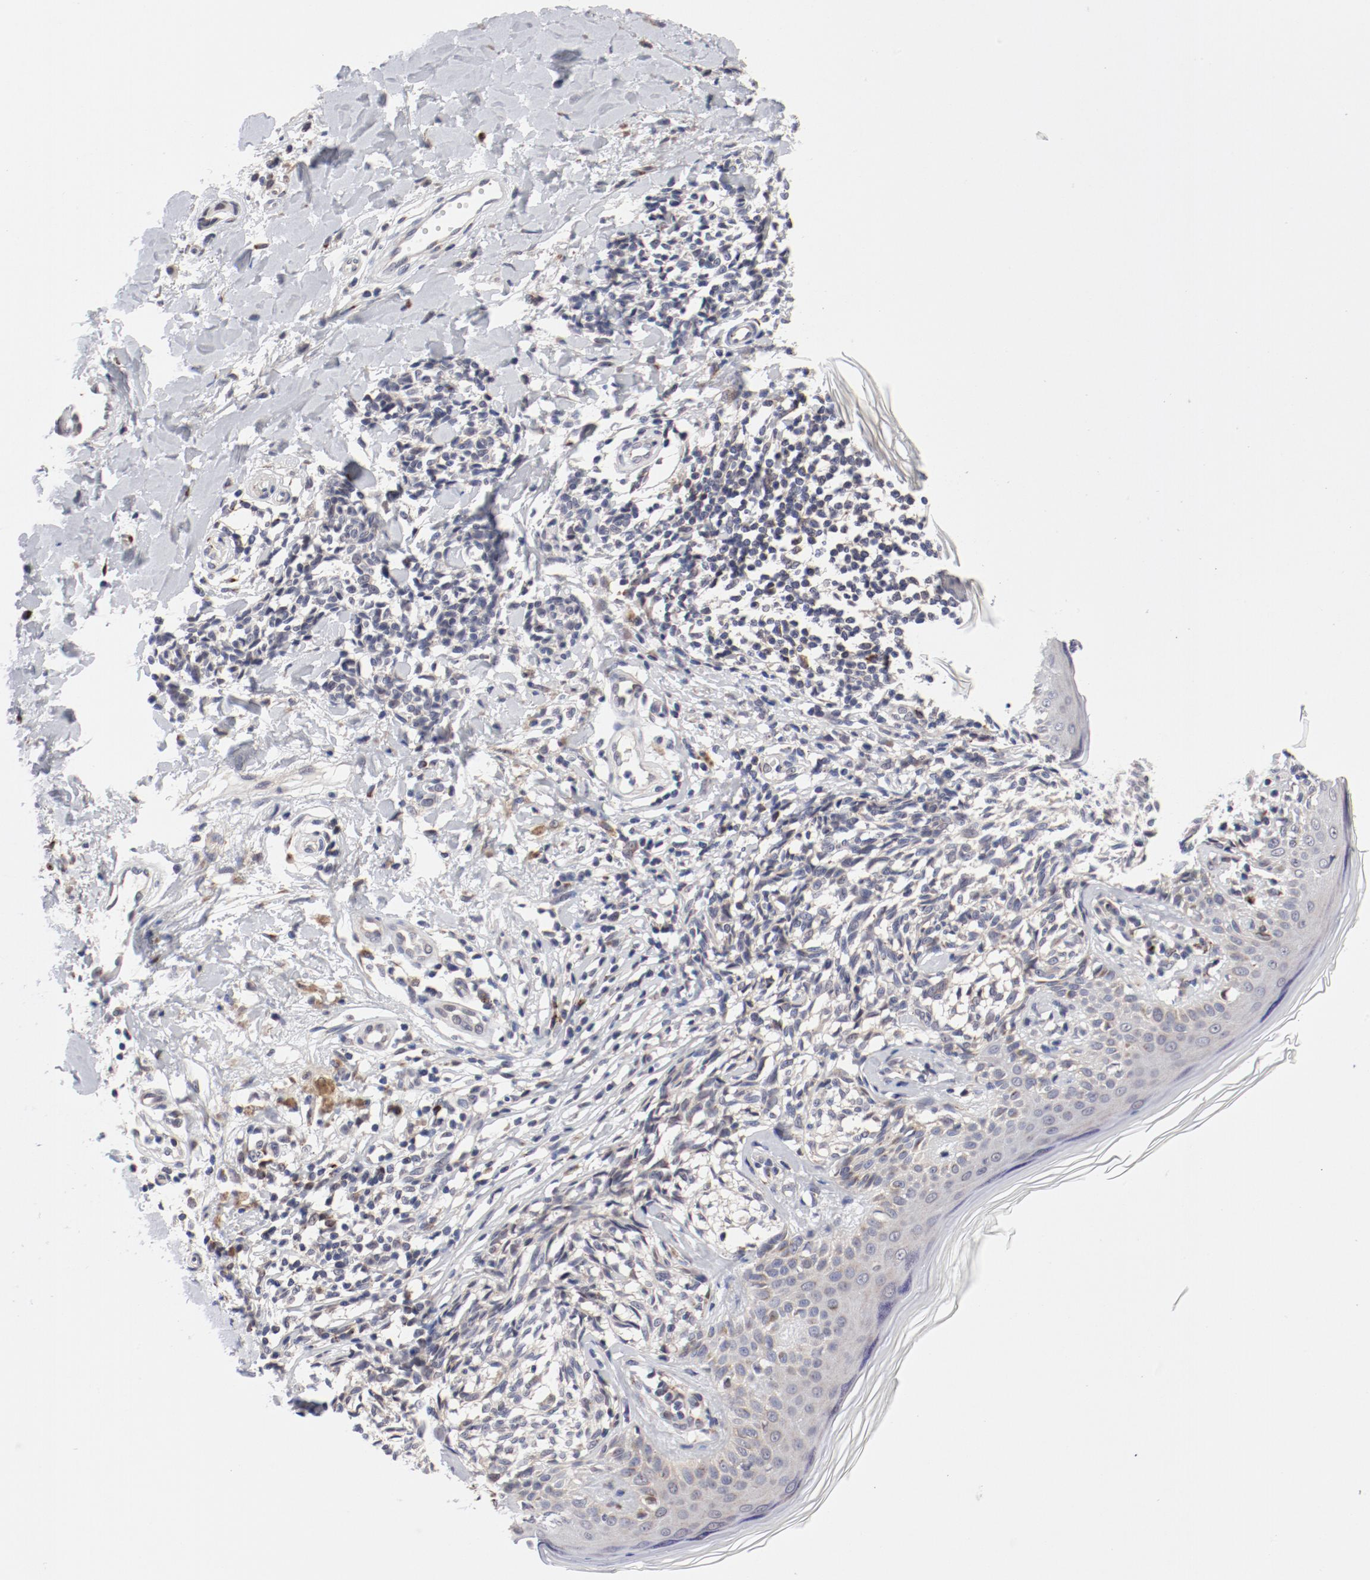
{"staining": {"intensity": "negative", "quantity": "none", "location": "none"}, "tissue": "melanoma", "cell_type": "Tumor cells", "image_type": "cancer", "snomed": [{"axis": "morphology", "description": "Malignant melanoma, NOS"}, {"axis": "topography", "description": "Skin"}], "caption": "Image shows no protein staining in tumor cells of malignant melanoma tissue.", "gene": "RPL12", "patient": {"sex": "male", "age": 67}}